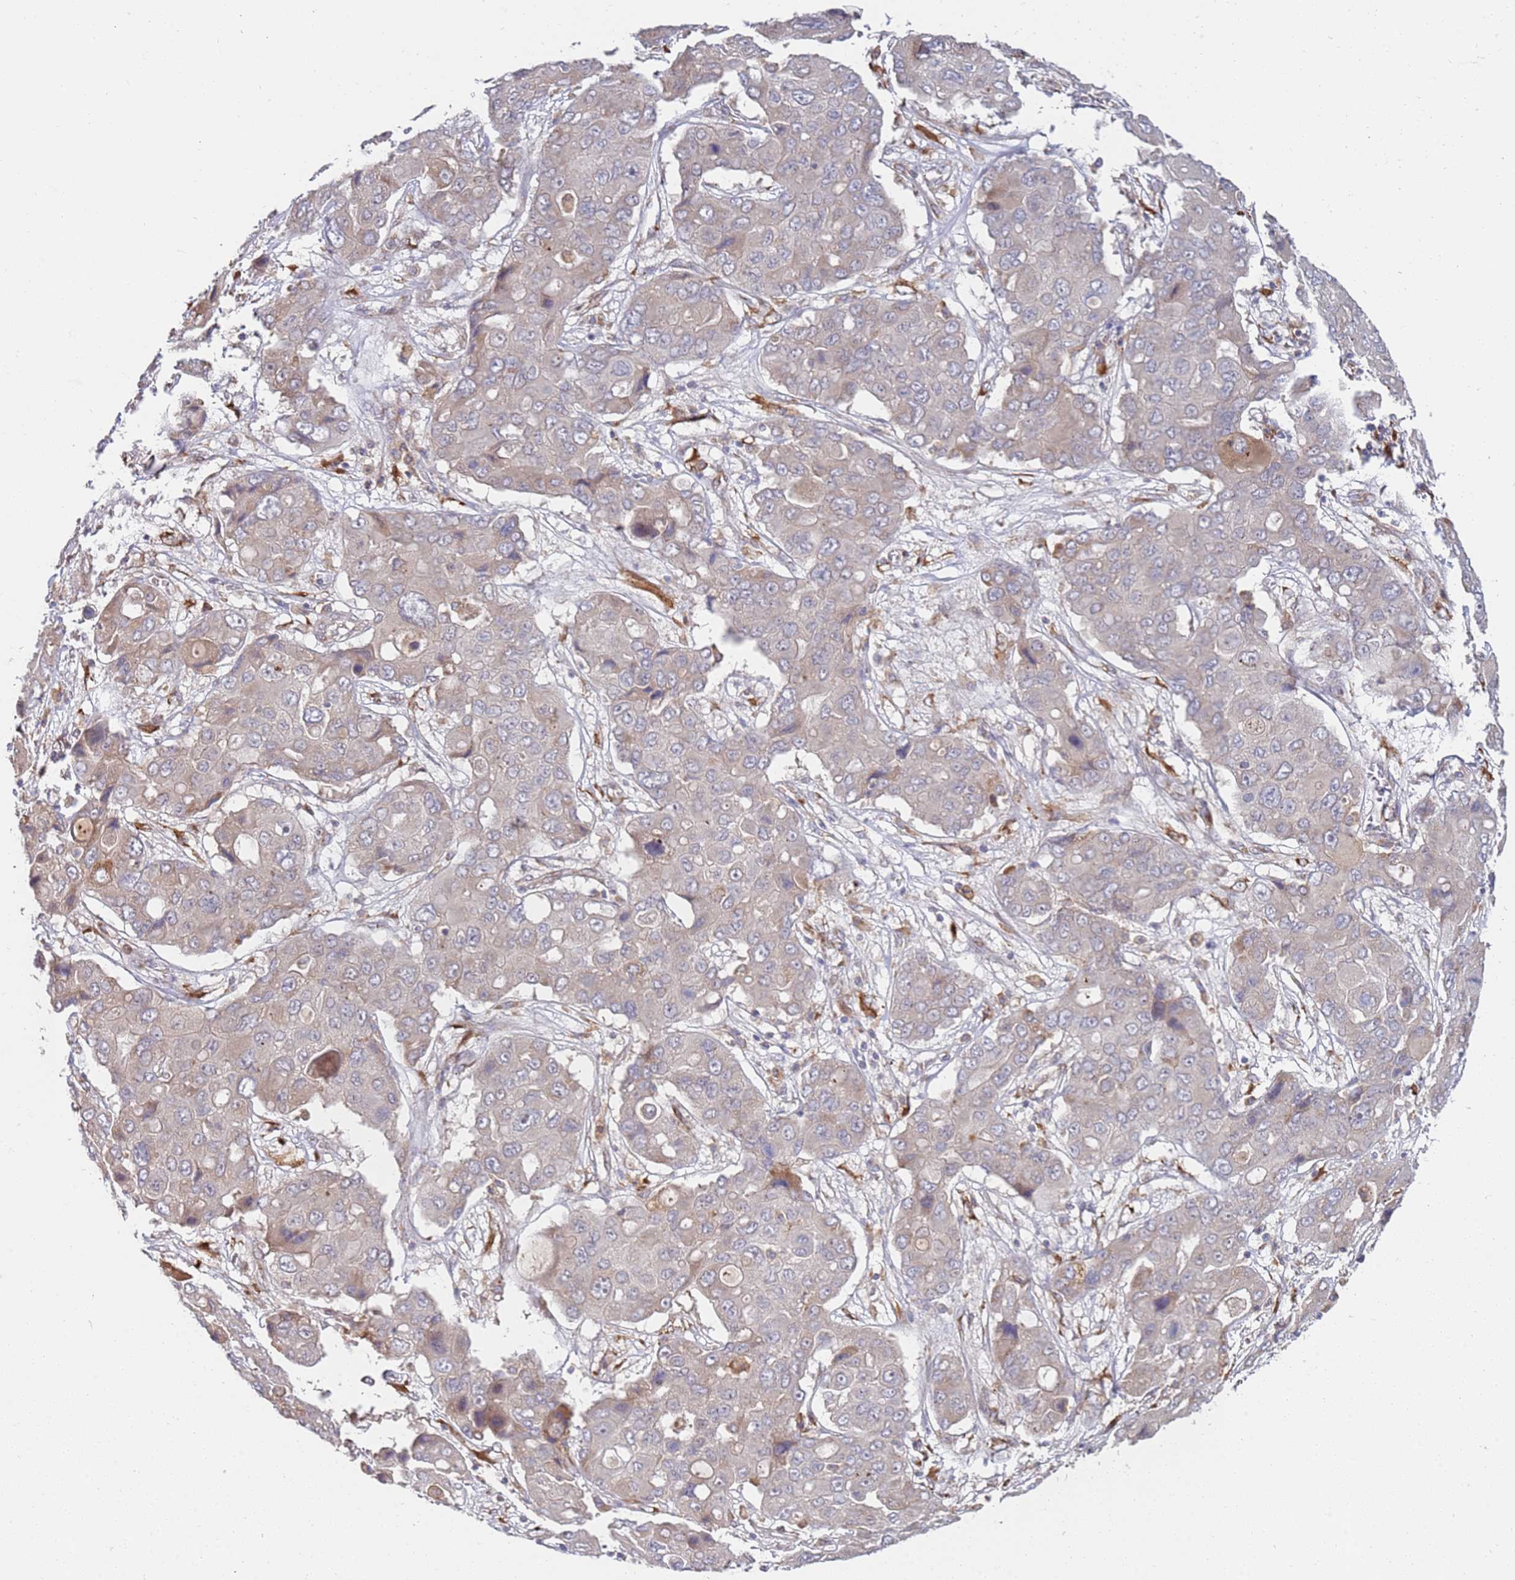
{"staining": {"intensity": "negative", "quantity": "none", "location": "none"}, "tissue": "liver cancer", "cell_type": "Tumor cells", "image_type": "cancer", "snomed": [{"axis": "morphology", "description": "Cholangiocarcinoma"}, {"axis": "topography", "description": "Liver"}], "caption": "DAB (3,3'-diaminobenzidine) immunohistochemical staining of liver cancer (cholangiocarcinoma) demonstrates no significant staining in tumor cells. (DAB IHC with hematoxylin counter stain).", "gene": "VRK2", "patient": {"sex": "male", "age": 67}}